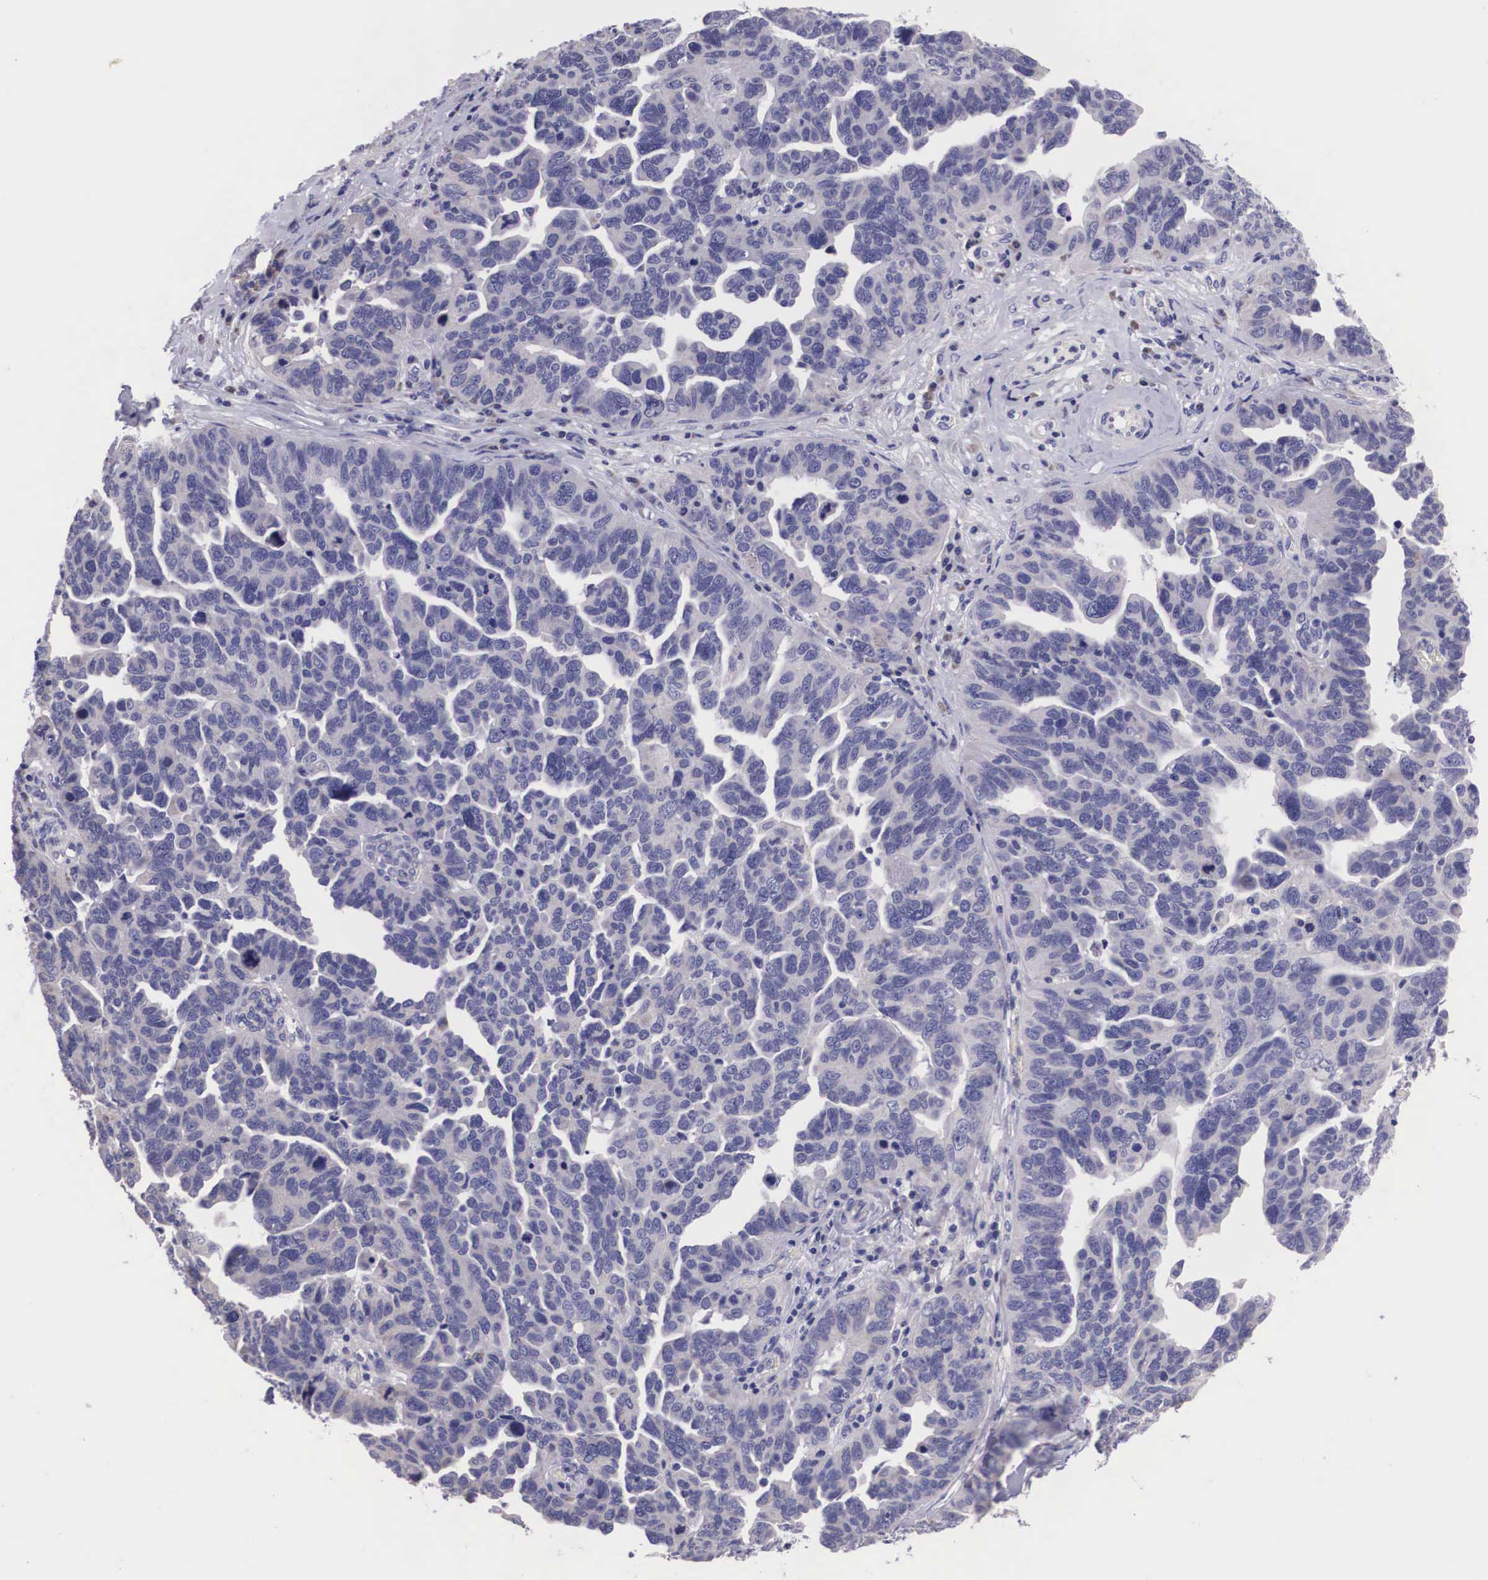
{"staining": {"intensity": "negative", "quantity": "none", "location": "none"}, "tissue": "ovarian cancer", "cell_type": "Tumor cells", "image_type": "cancer", "snomed": [{"axis": "morphology", "description": "Cystadenocarcinoma, serous, NOS"}, {"axis": "topography", "description": "Ovary"}], "caption": "Tumor cells are negative for brown protein staining in ovarian cancer (serous cystadenocarcinoma).", "gene": "ARG2", "patient": {"sex": "female", "age": 64}}